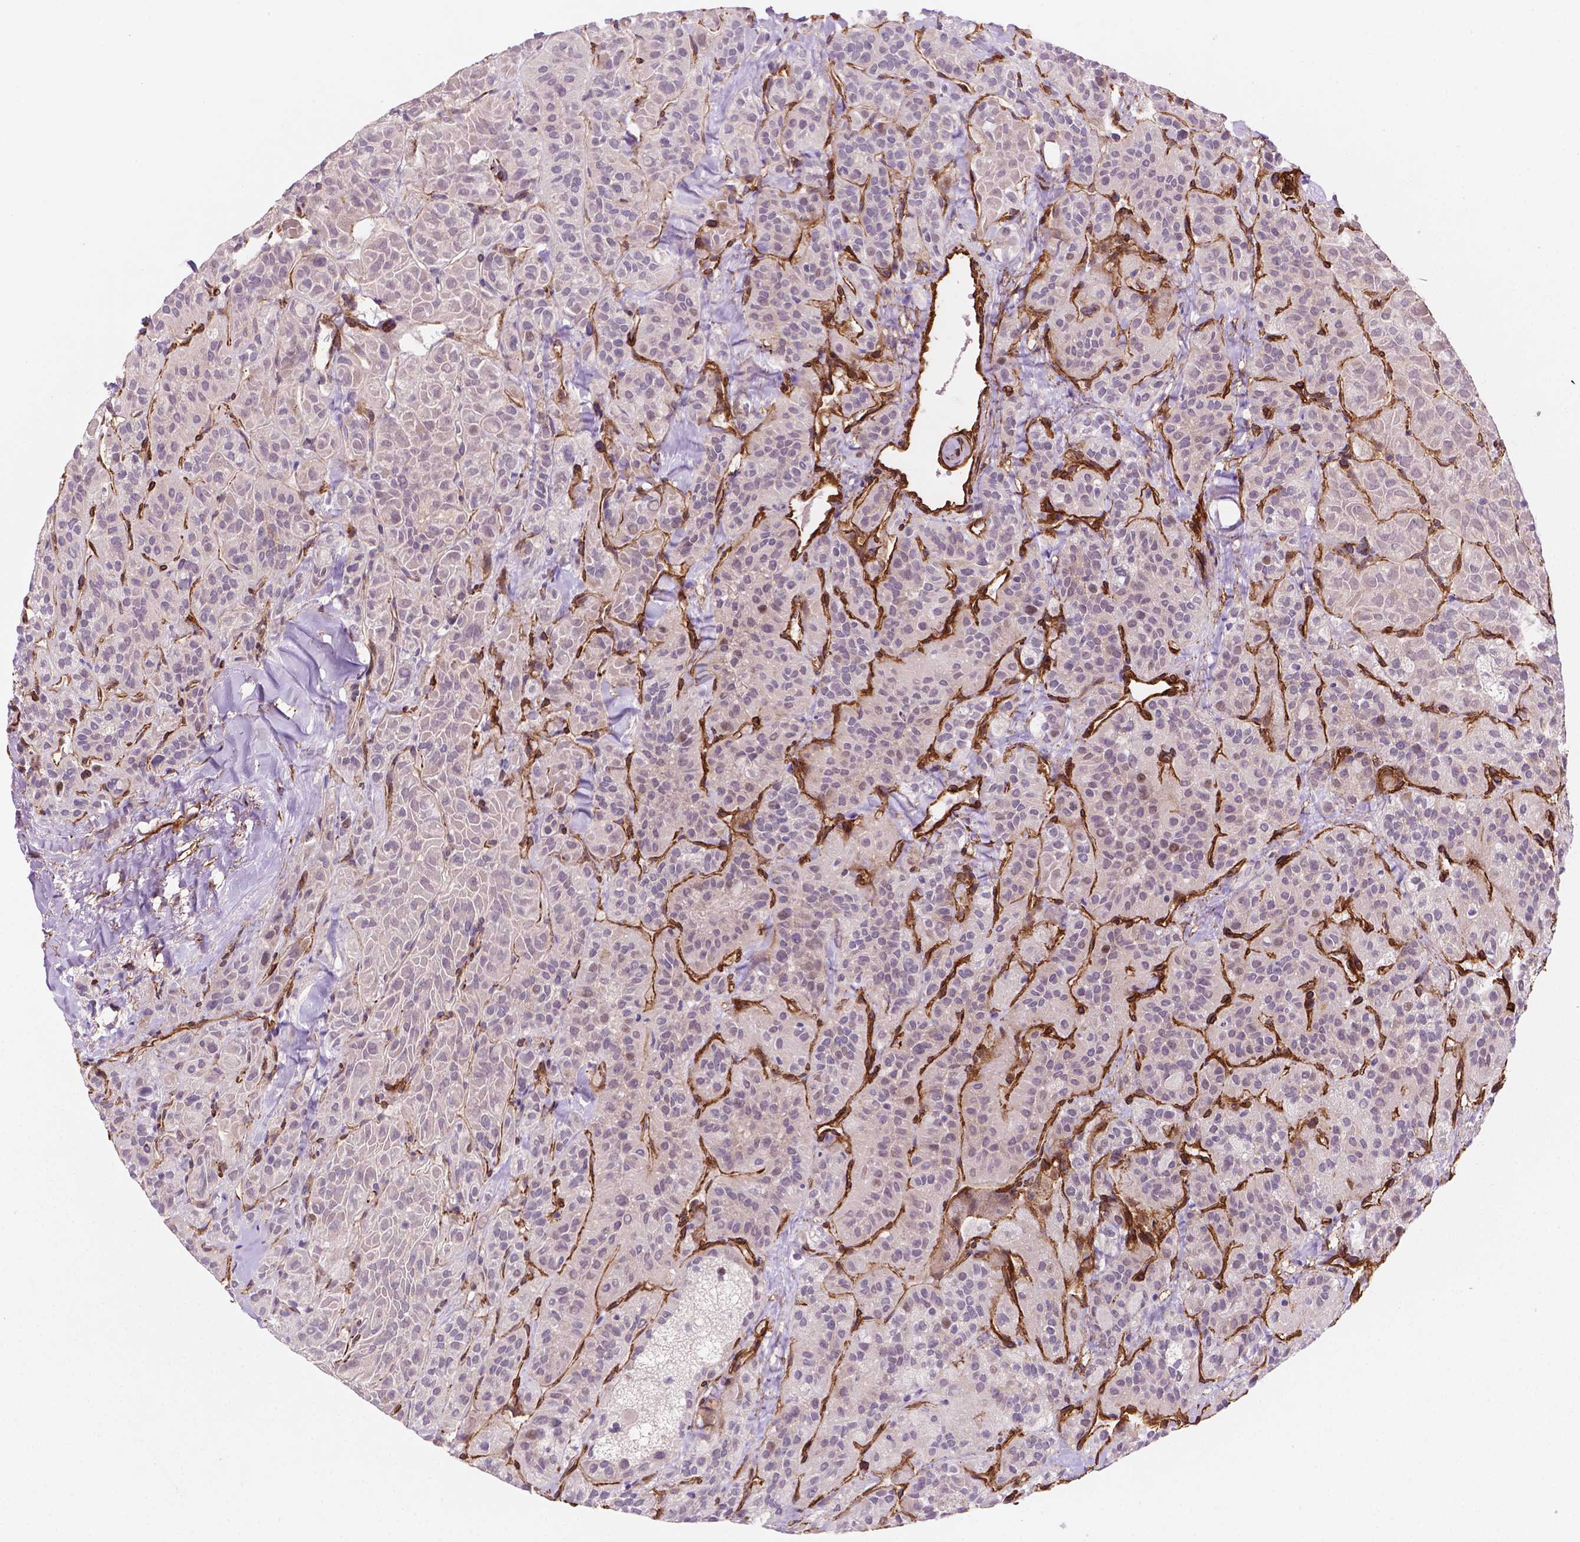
{"staining": {"intensity": "negative", "quantity": "none", "location": "none"}, "tissue": "thyroid cancer", "cell_type": "Tumor cells", "image_type": "cancer", "snomed": [{"axis": "morphology", "description": "Papillary adenocarcinoma, NOS"}, {"axis": "topography", "description": "Thyroid gland"}], "caption": "Human thyroid papillary adenocarcinoma stained for a protein using IHC demonstrates no expression in tumor cells.", "gene": "EGFL8", "patient": {"sex": "female", "age": 45}}